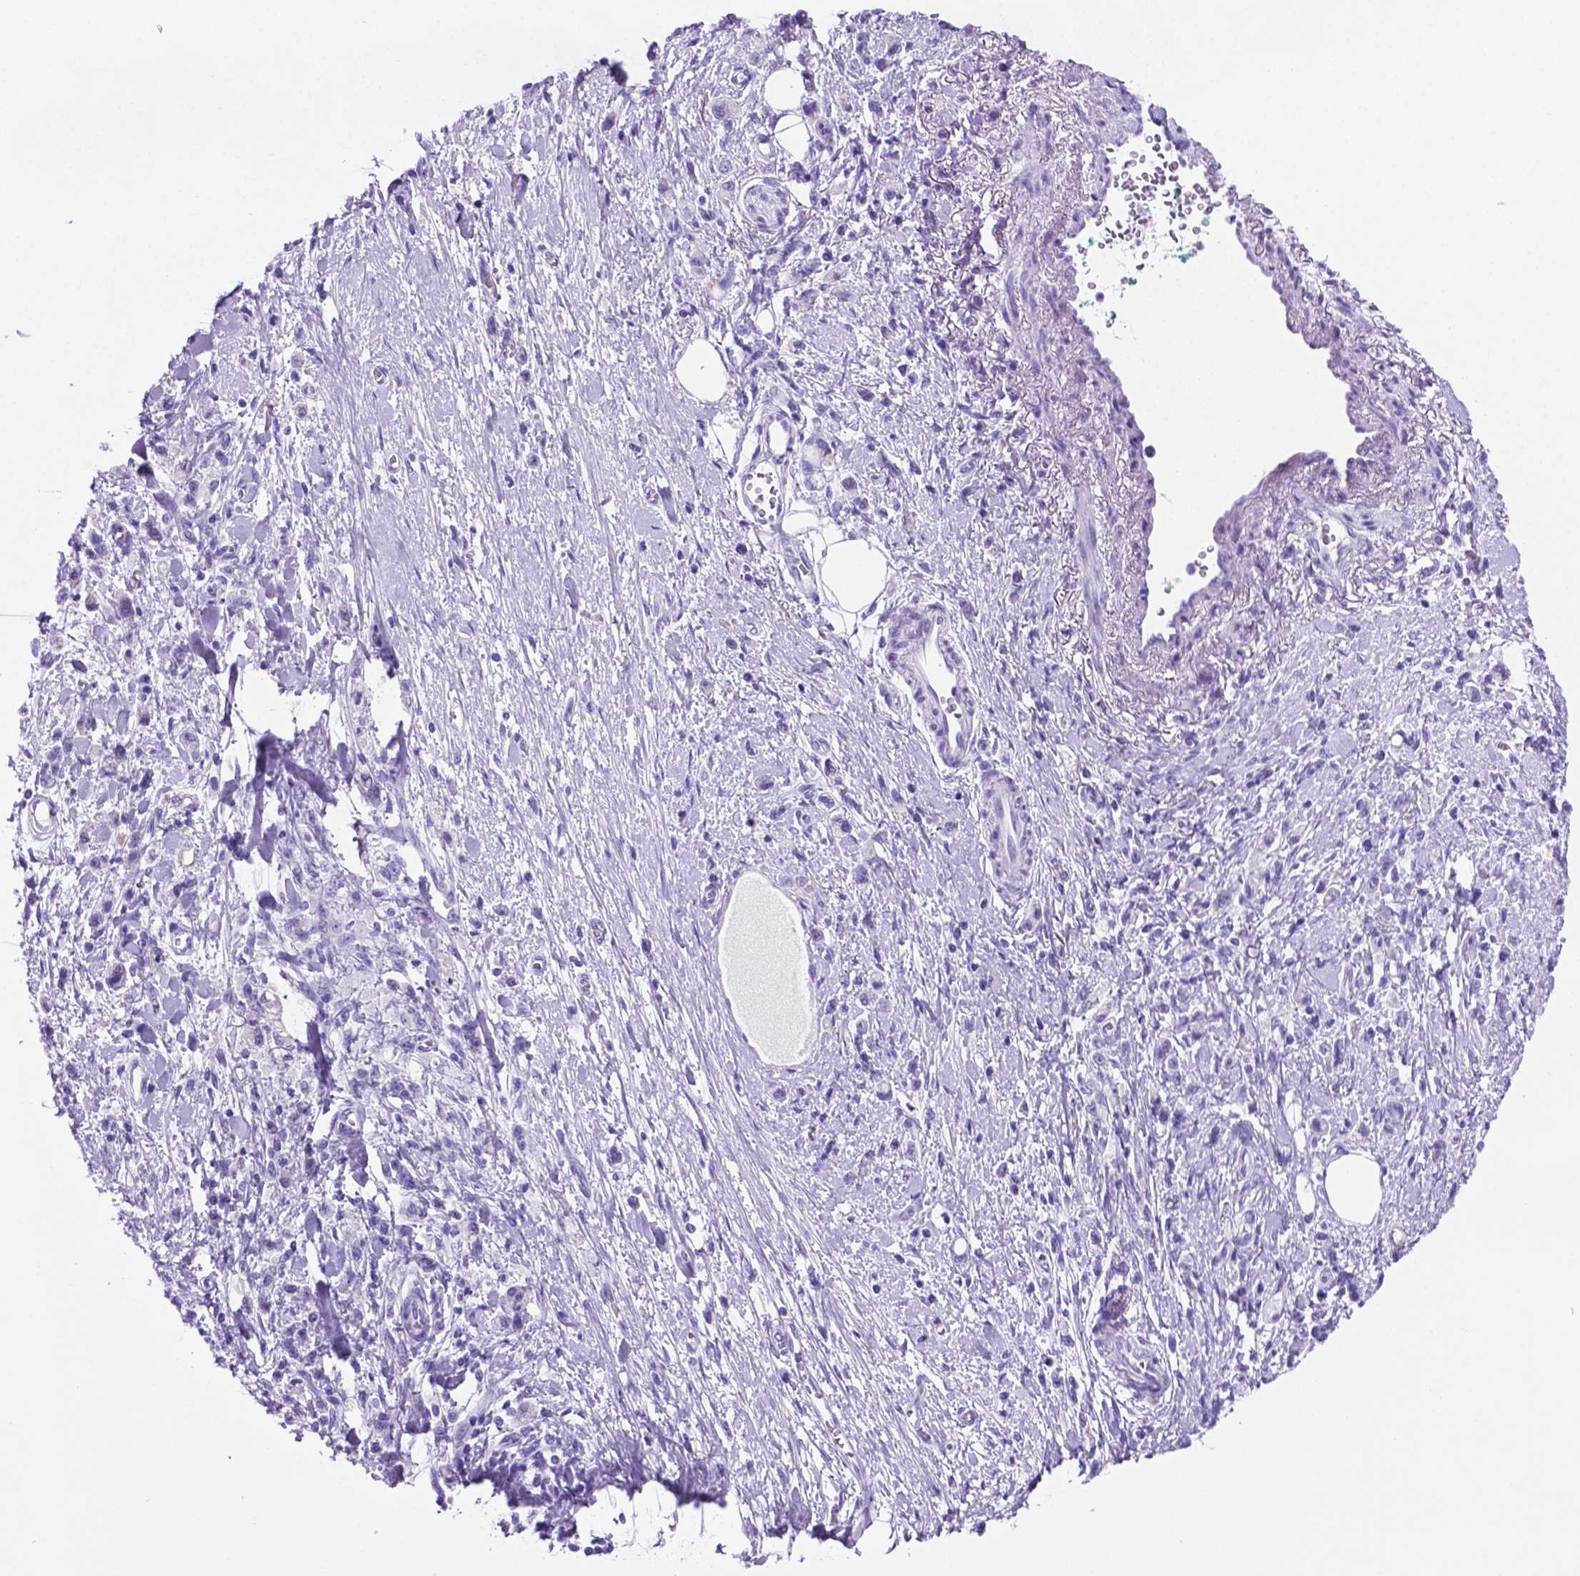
{"staining": {"intensity": "negative", "quantity": "none", "location": "none"}, "tissue": "stomach cancer", "cell_type": "Tumor cells", "image_type": "cancer", "snomed": [{"axis": "morphology", "description": "Adenocarcinoma, NOS"}, {"axis": "topography", "description": "Stomach"}], "caption": "DAB (3,3'-diaminobenzidine) immunohistochemical staining of adenocarcinoma (stomach) exhibits no significant expression in tumor cells.", "gene": "C17orf107", "patient": {"sex": "male", "age": 77}}